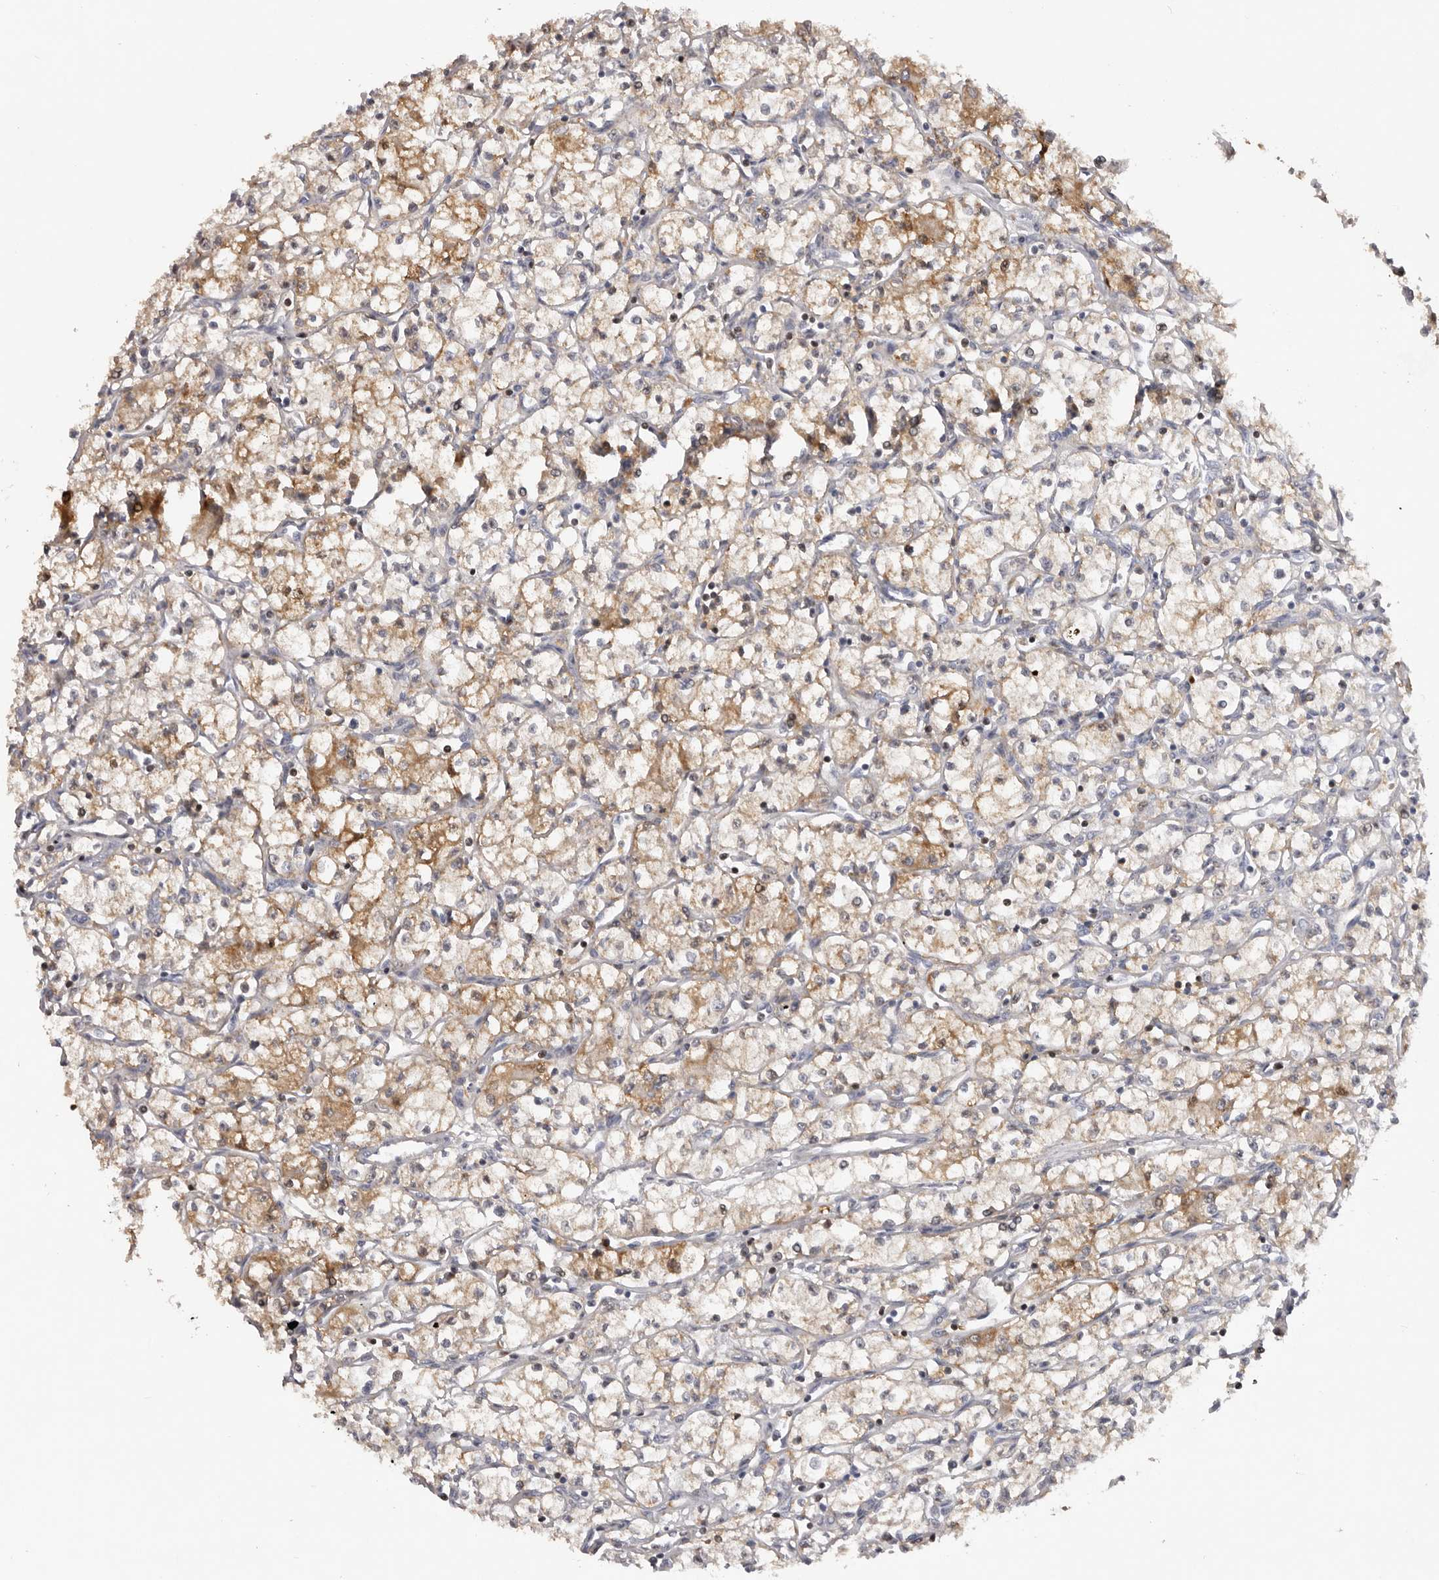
{"staining": {"intensity": "moderate", "quantity": ">75%", "location": "cytoplasmic/membranous"}, "tissue": "renal cancer", "cell_type": "Tumor cells", "image_type": "cancer", "snomed": [{"axis": "morphology", "description": "Adenocarcinoma, NOS"}, {"axis": "topography", "description": "Kidney"}], "caption": "Tumor cells reveal moderate cytoplasmic/membranous positivity in about >75% of cells in renal cancer.", "gene": "TNR", "patient": {"sex": "male", "age": 59}}